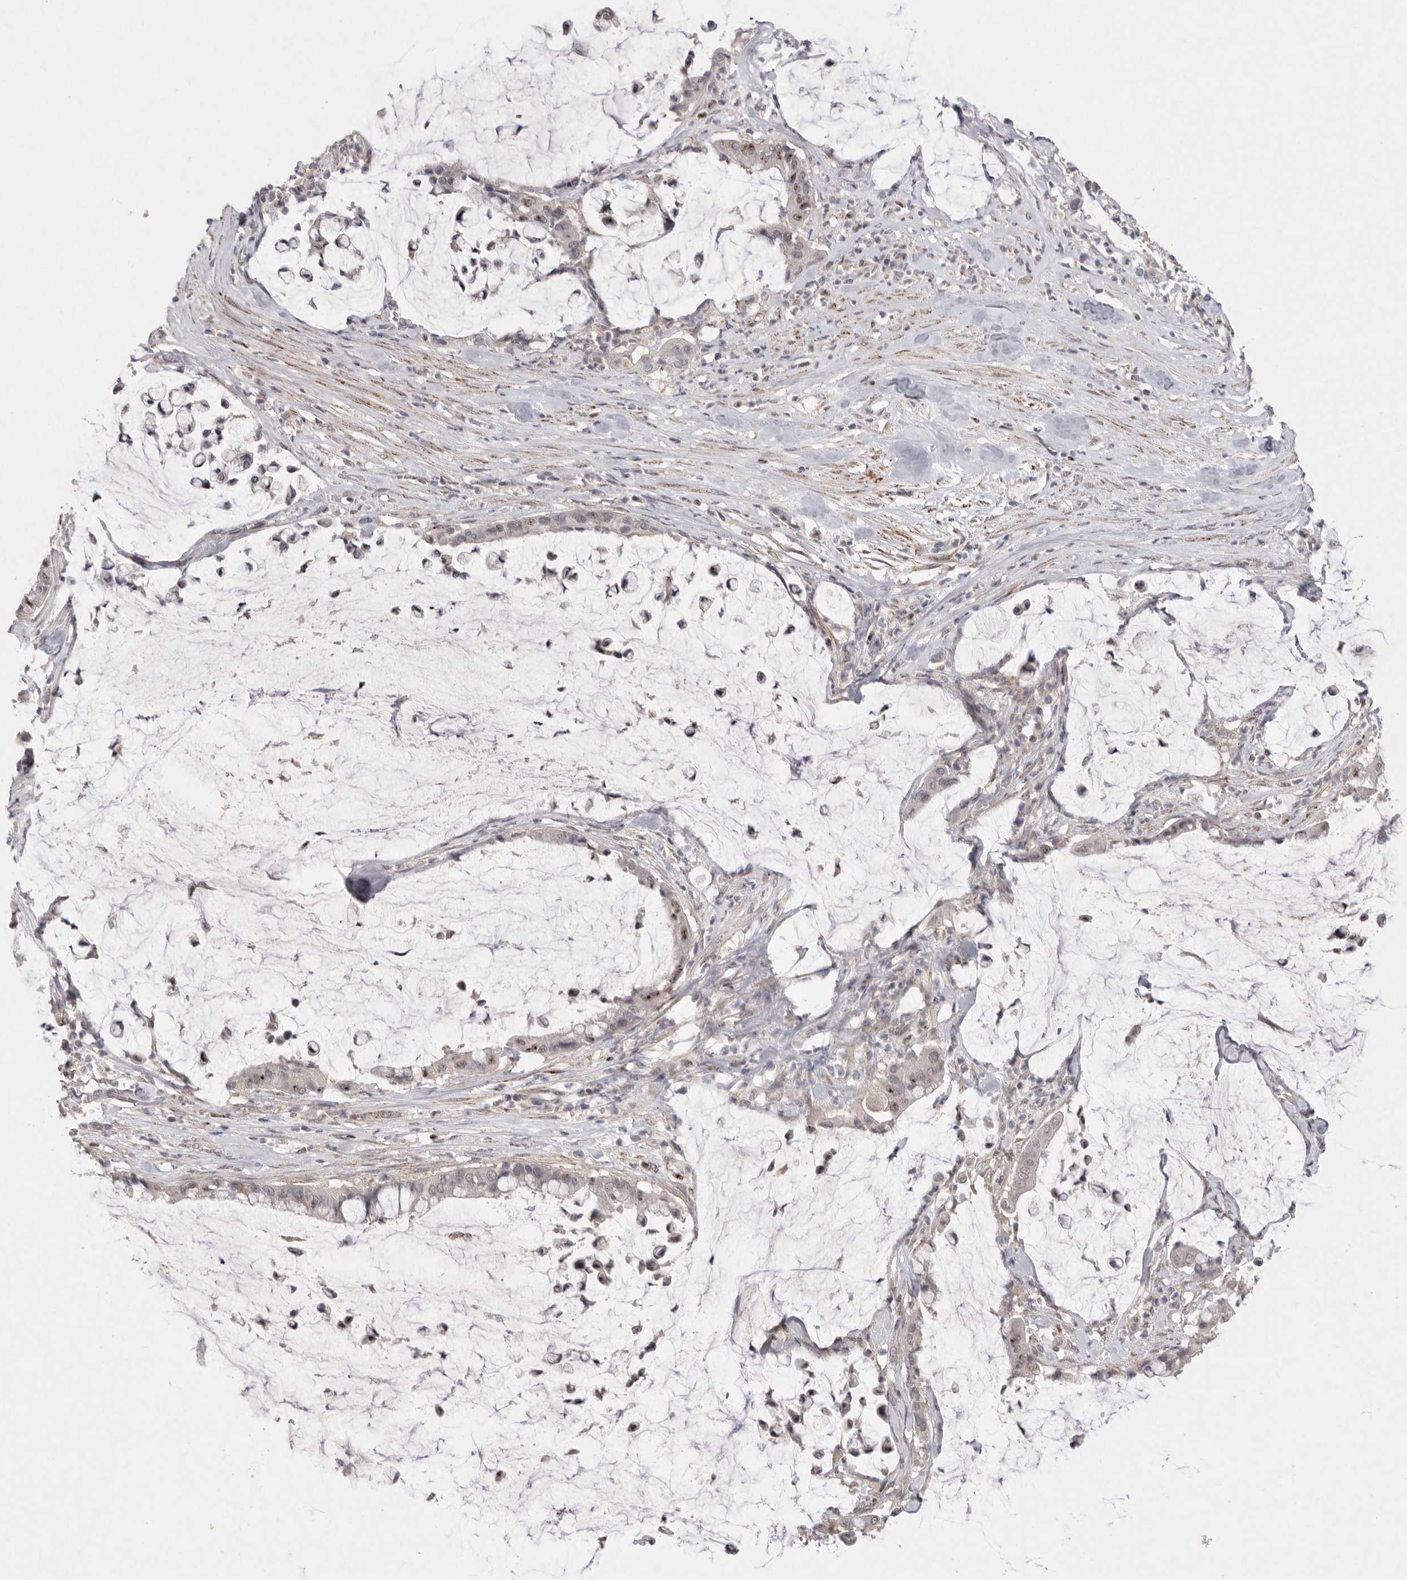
{"staining": {"intensity": "moderate", "quantity": "25%-75%", "location": "nuclear"}, "tissue": "pancreatic cancer", "cell_type": "Tumor cells", "image_type": "cancer", "snomed": [{"axis": "morphology", "description": "Adenocarcinoma, NOS"}, {"axis": "topography", "description": "Pancreas"}], "caption": "DAB (3,3'-diaminobenzidine) immunohistochemical staining of pancreatic cancer exhibits moderate nuclear protein positivity in approximately 25%-75% of tumor cells.", "gene": "HUS1", "patient": {"sex": "male", "age": 41}}